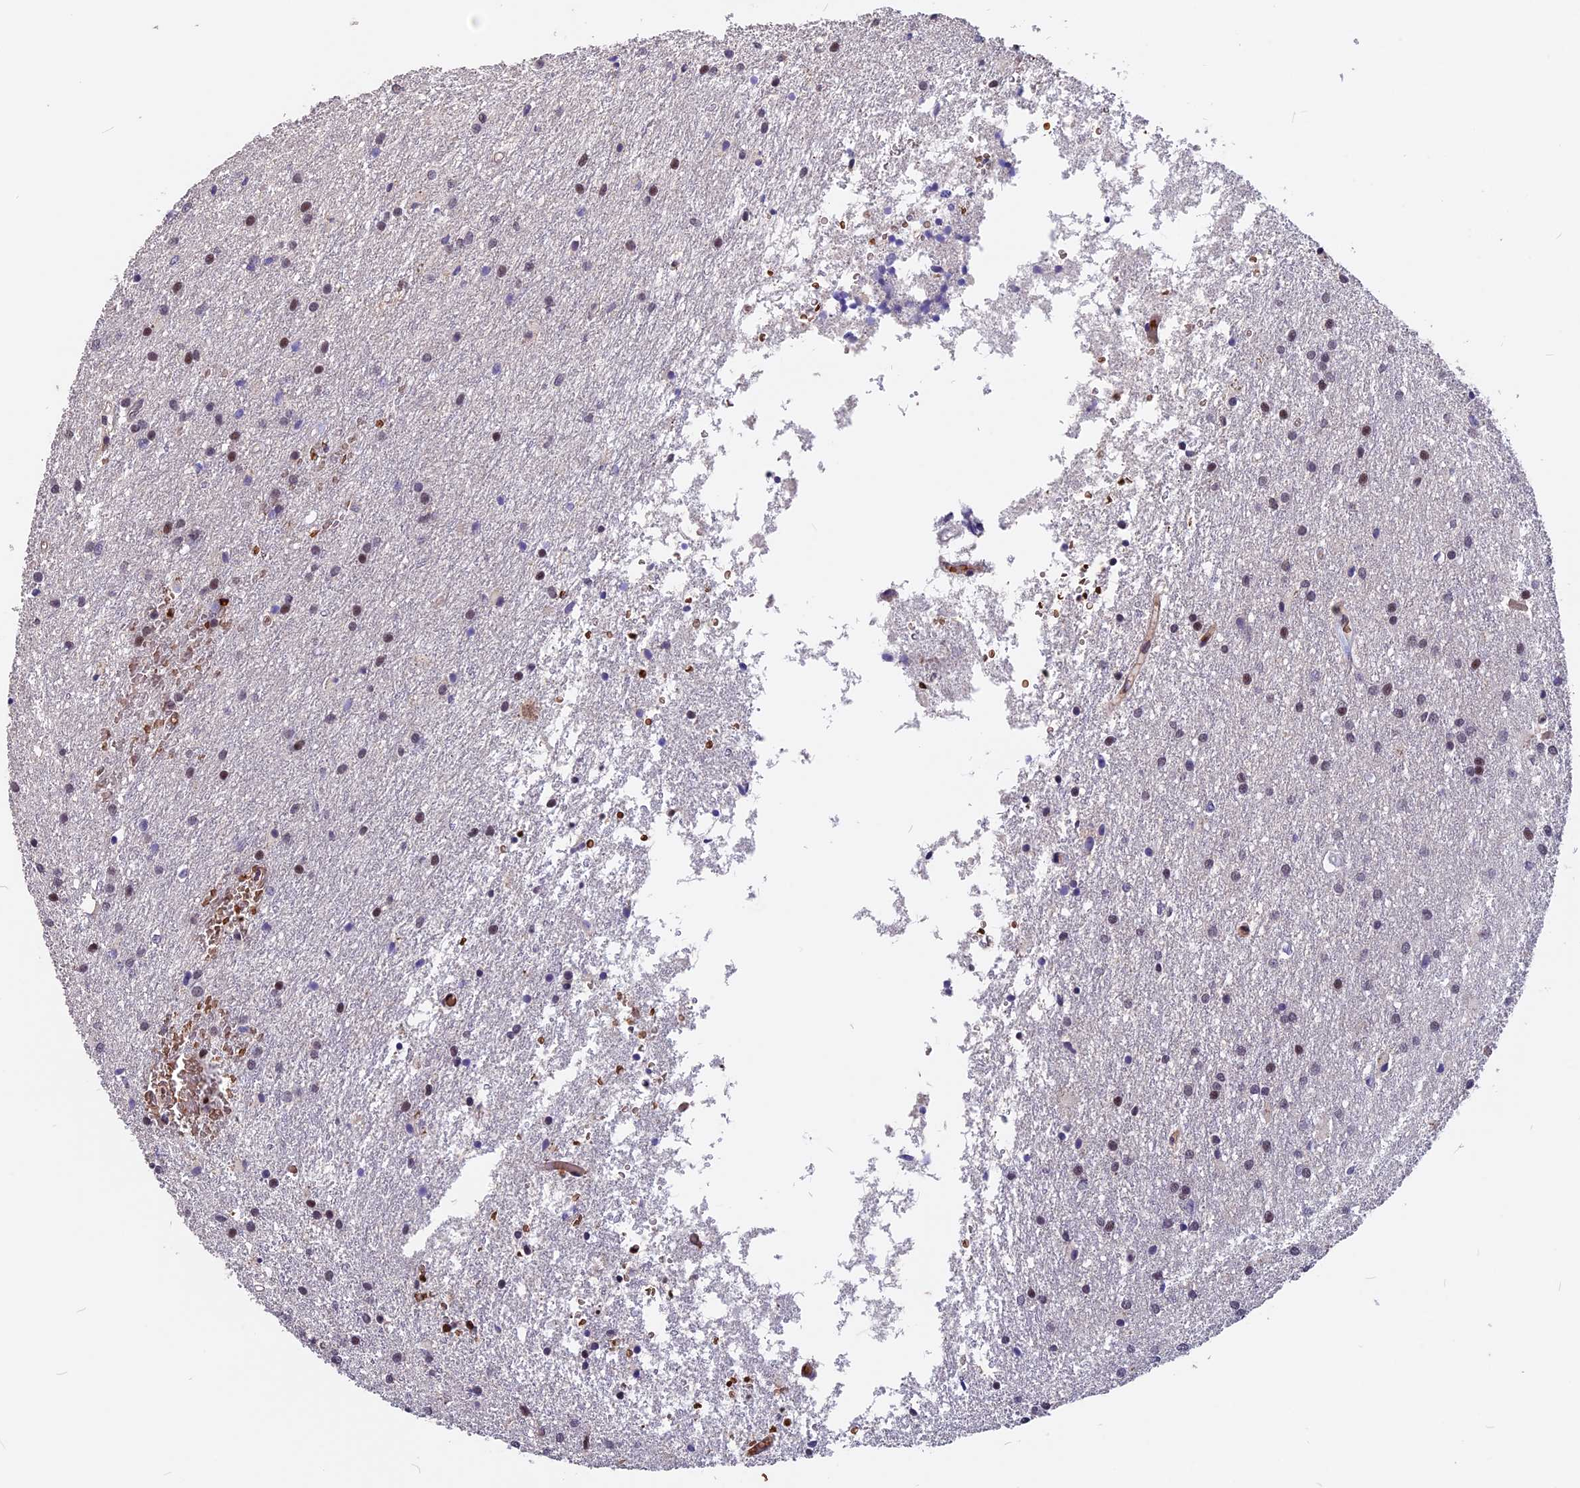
{"staining": {"intensity": "weak", "quantity": "<25%", "location": "nuclear"}, "tissue": "glioma", "cell_type": "Tumor cells", "image_type": "cancer", "snomed": [{"axis": "morphology", "description": "Glioma, malignant, High grade"}, {"axis": "topography", "description": "Brain"}], "caption": "There is no significant expression in tumor cells of malignant high-grade glioma.", "gene": "ZC3H10", "patient": {"sex": "female", "age": 50}}